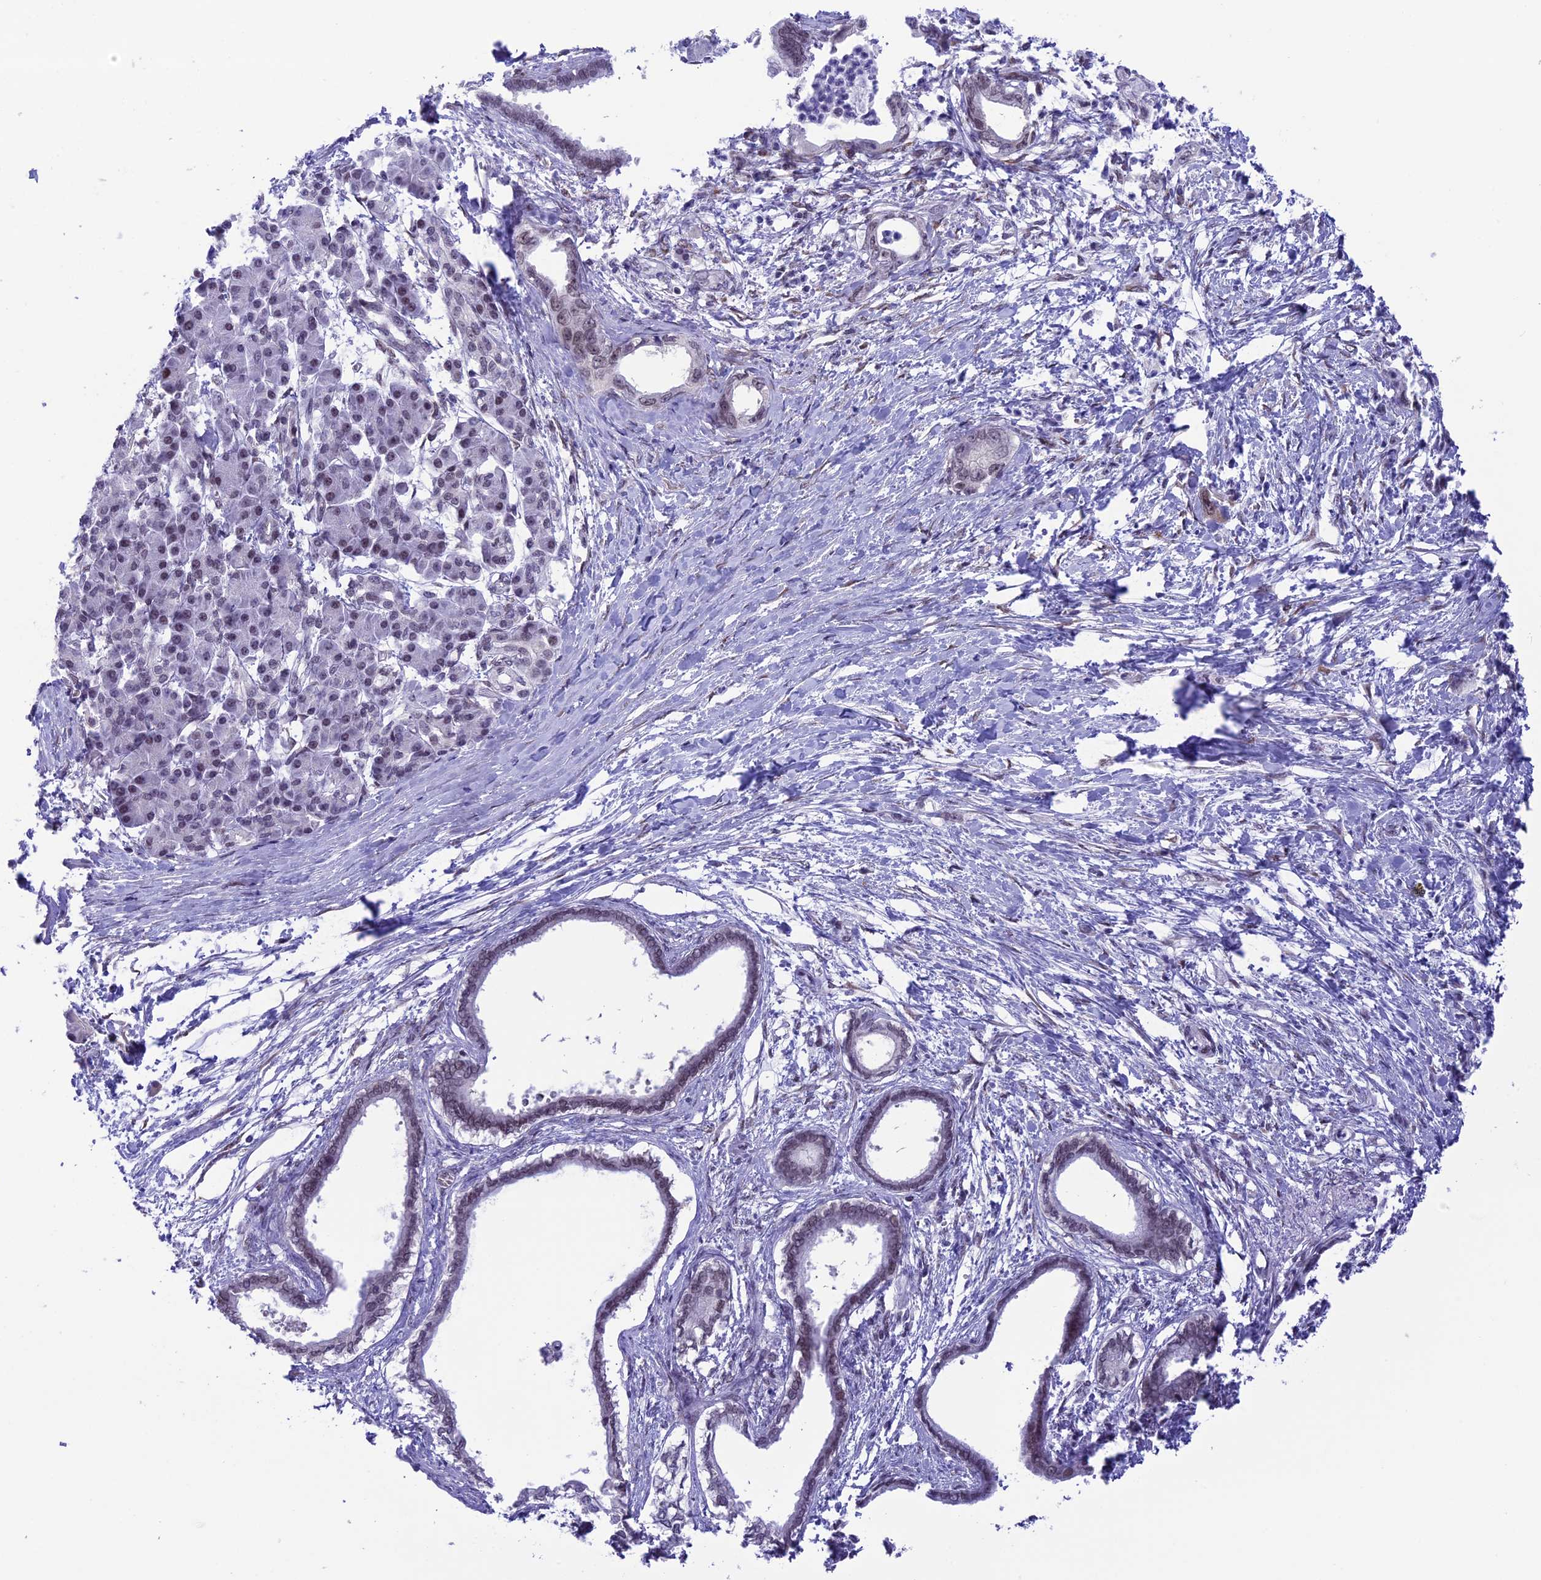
{"staining": {"intensity": "weak", "quantity": "25%-75%", "location": "nuclear"}, "tissue": "pancreatic cancer", "cell_type": "Tumor cells", "image_type": "cancer", "snomed": [{"axis": "morphology", "description": "Adenocarcinoma, NOS"}, {"axis": "topography", "description": "Pancreas"}], "caption": "The micrograph exhibits a brown stain indicating the presence of a protein in the nuclear of tumor cells in pancreatic cancer. (Stains: DAB in brown, nuclei in blue, Microscopy: brightfield microscopy at high magnification).", "gene": "MPHOSPH8", "patient": {"sex": "female", "age": 55}}